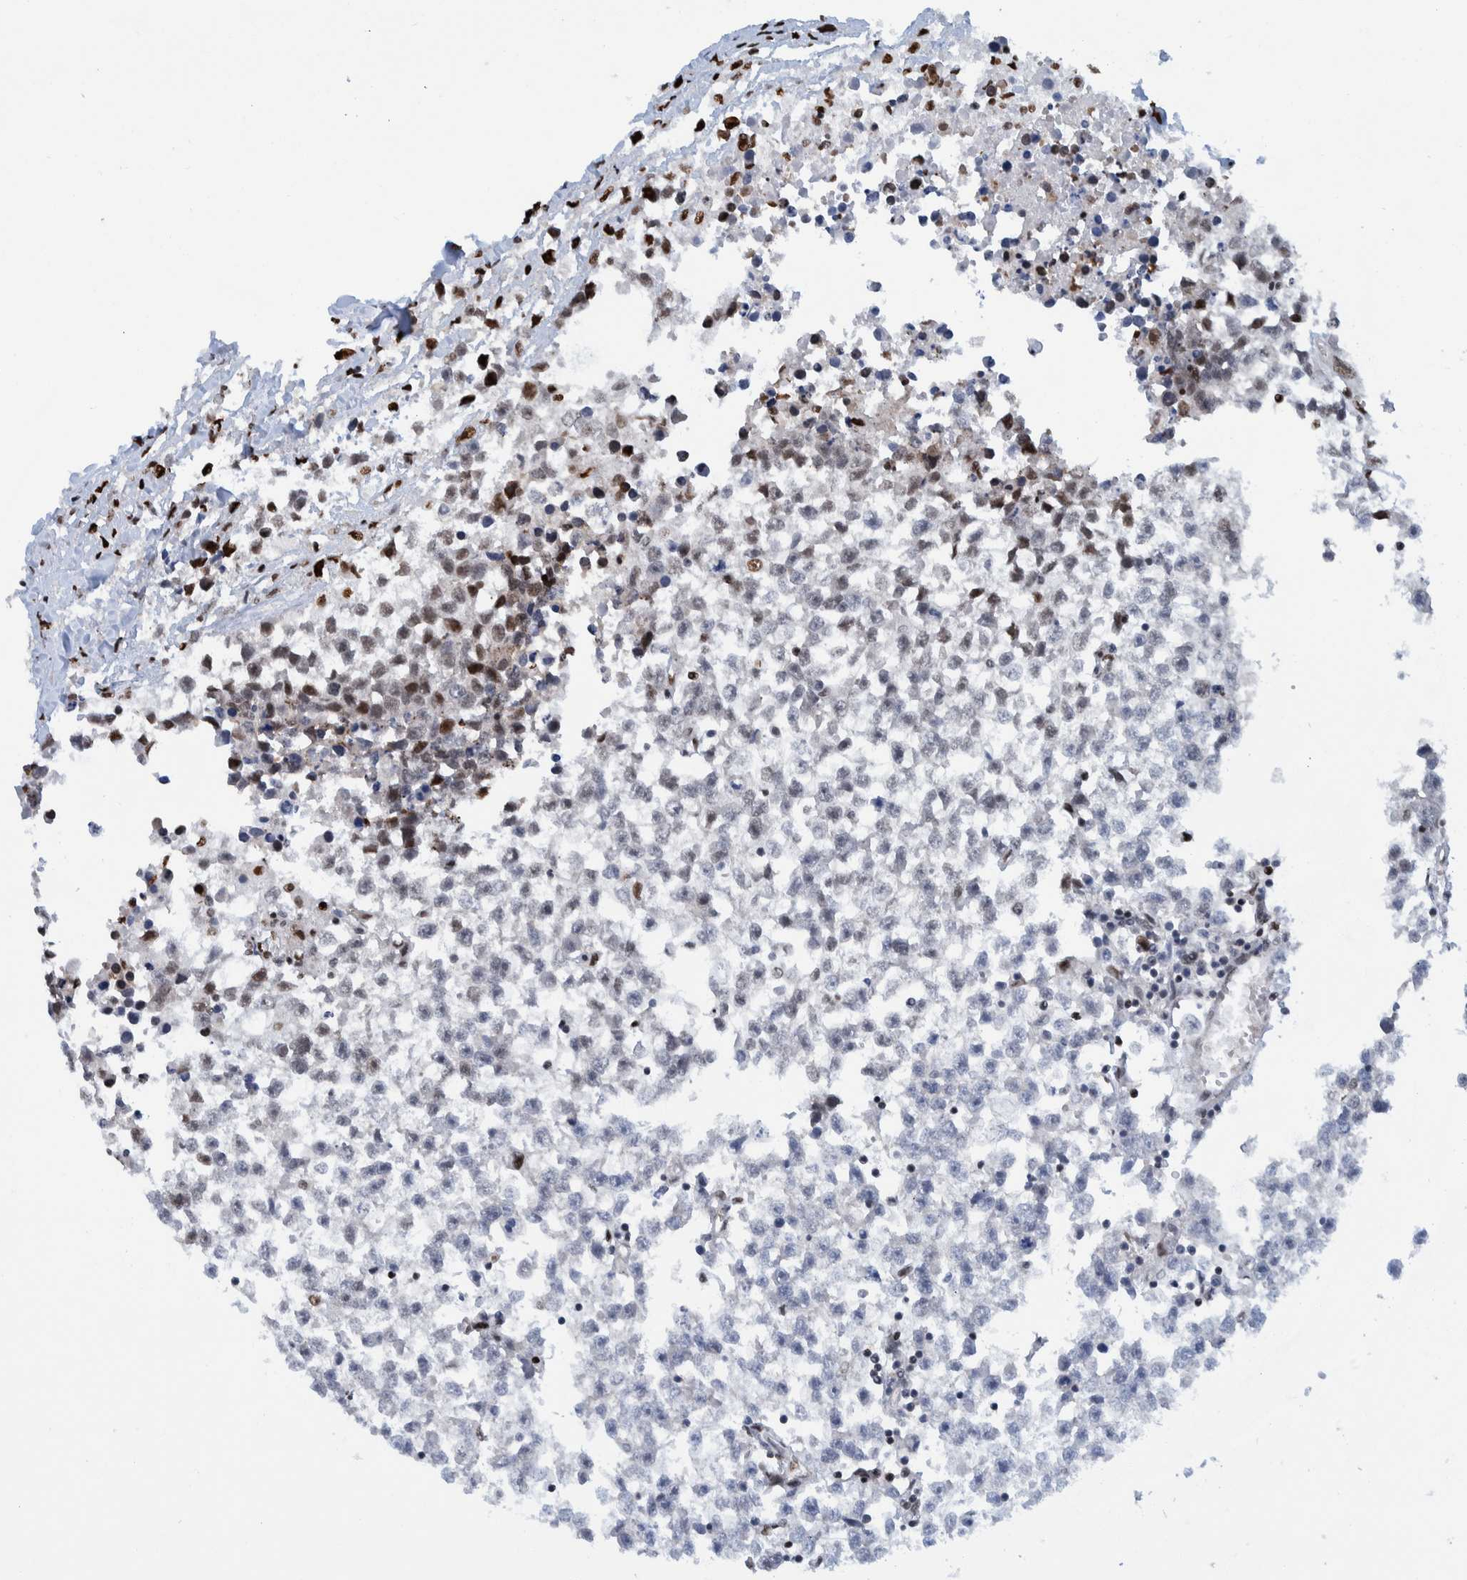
{"staining": {"intensity": "weak", "quantity": "<25%", "location": "nuclear"}, "tissue": "testis cancer", "cell_type": "Tumor cells", "image_type": "cancer", "snomed": [{"axis": "morphology", "description": "Seminoma, NOS"}, {"axis": "morphology", "description": "Carcinoma, Embryonal, NOS"}, {"axis": "topography", "description": "Testis"}], "caption": "IHC photomicrograph of neoplastic tissue: human testis cancer (seminoma) stained with DAB shows no significant protein staining in tumor cells.", "gene": "HEATR9", "patient": {"sex": "male", "age": 51}}